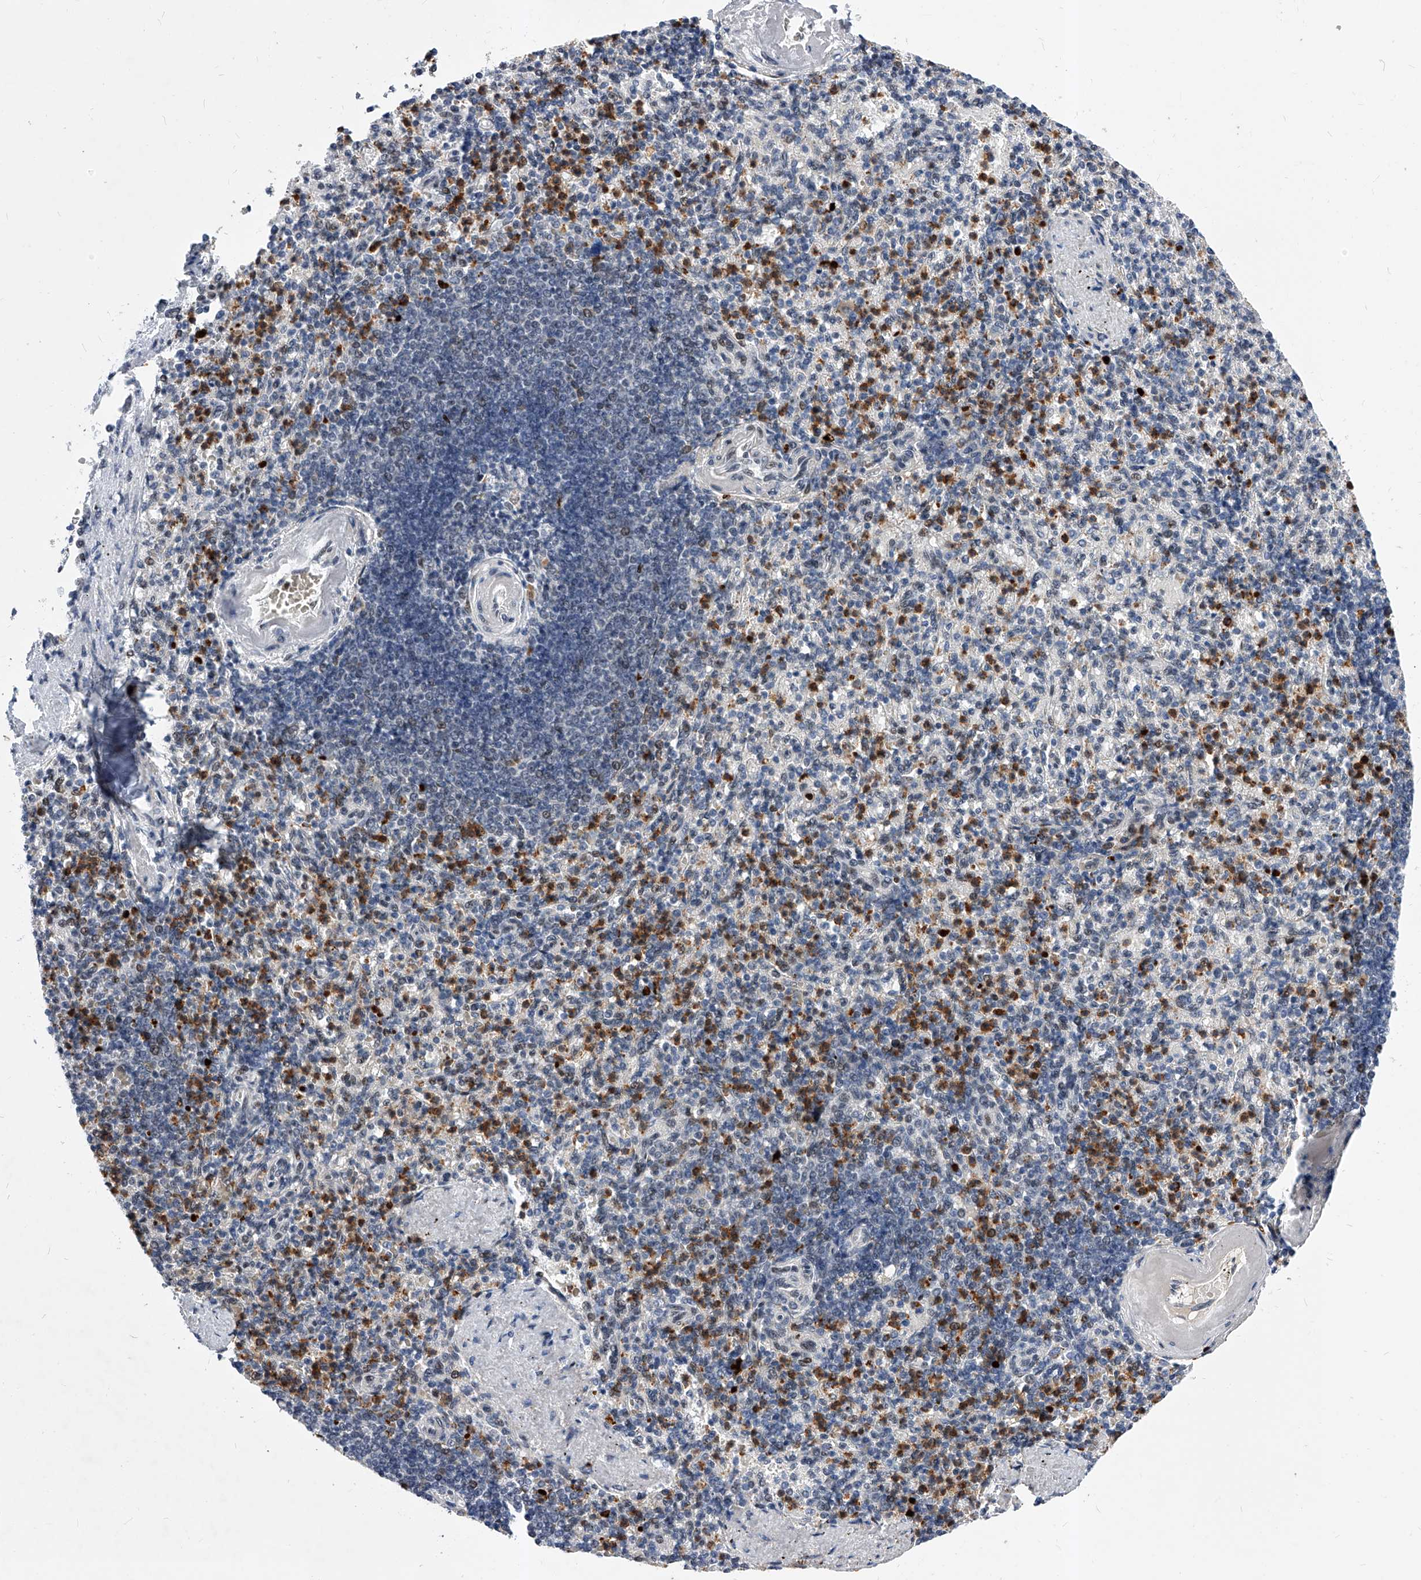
{"staining": {"intensity": "strong", "quantity": "25%-75%", "location": "cytoplasmic/membranous"}, "tissue": "spleen", "cell_type": "Cells in red pulp", "image_type": "normal", "snomed": [{"axis": "morphology", "description": "Normal tissue, NOS"}, {"axis": "topography", "description": "Spleen"}], "caption": "Spleen stained with IHC demonstrates strong cytoplasmic/membranous positivity in approximately 25%-75% of cells in red pulp.", "gene": "TESK2", "patient": {"sex": "female", "age": 74}}